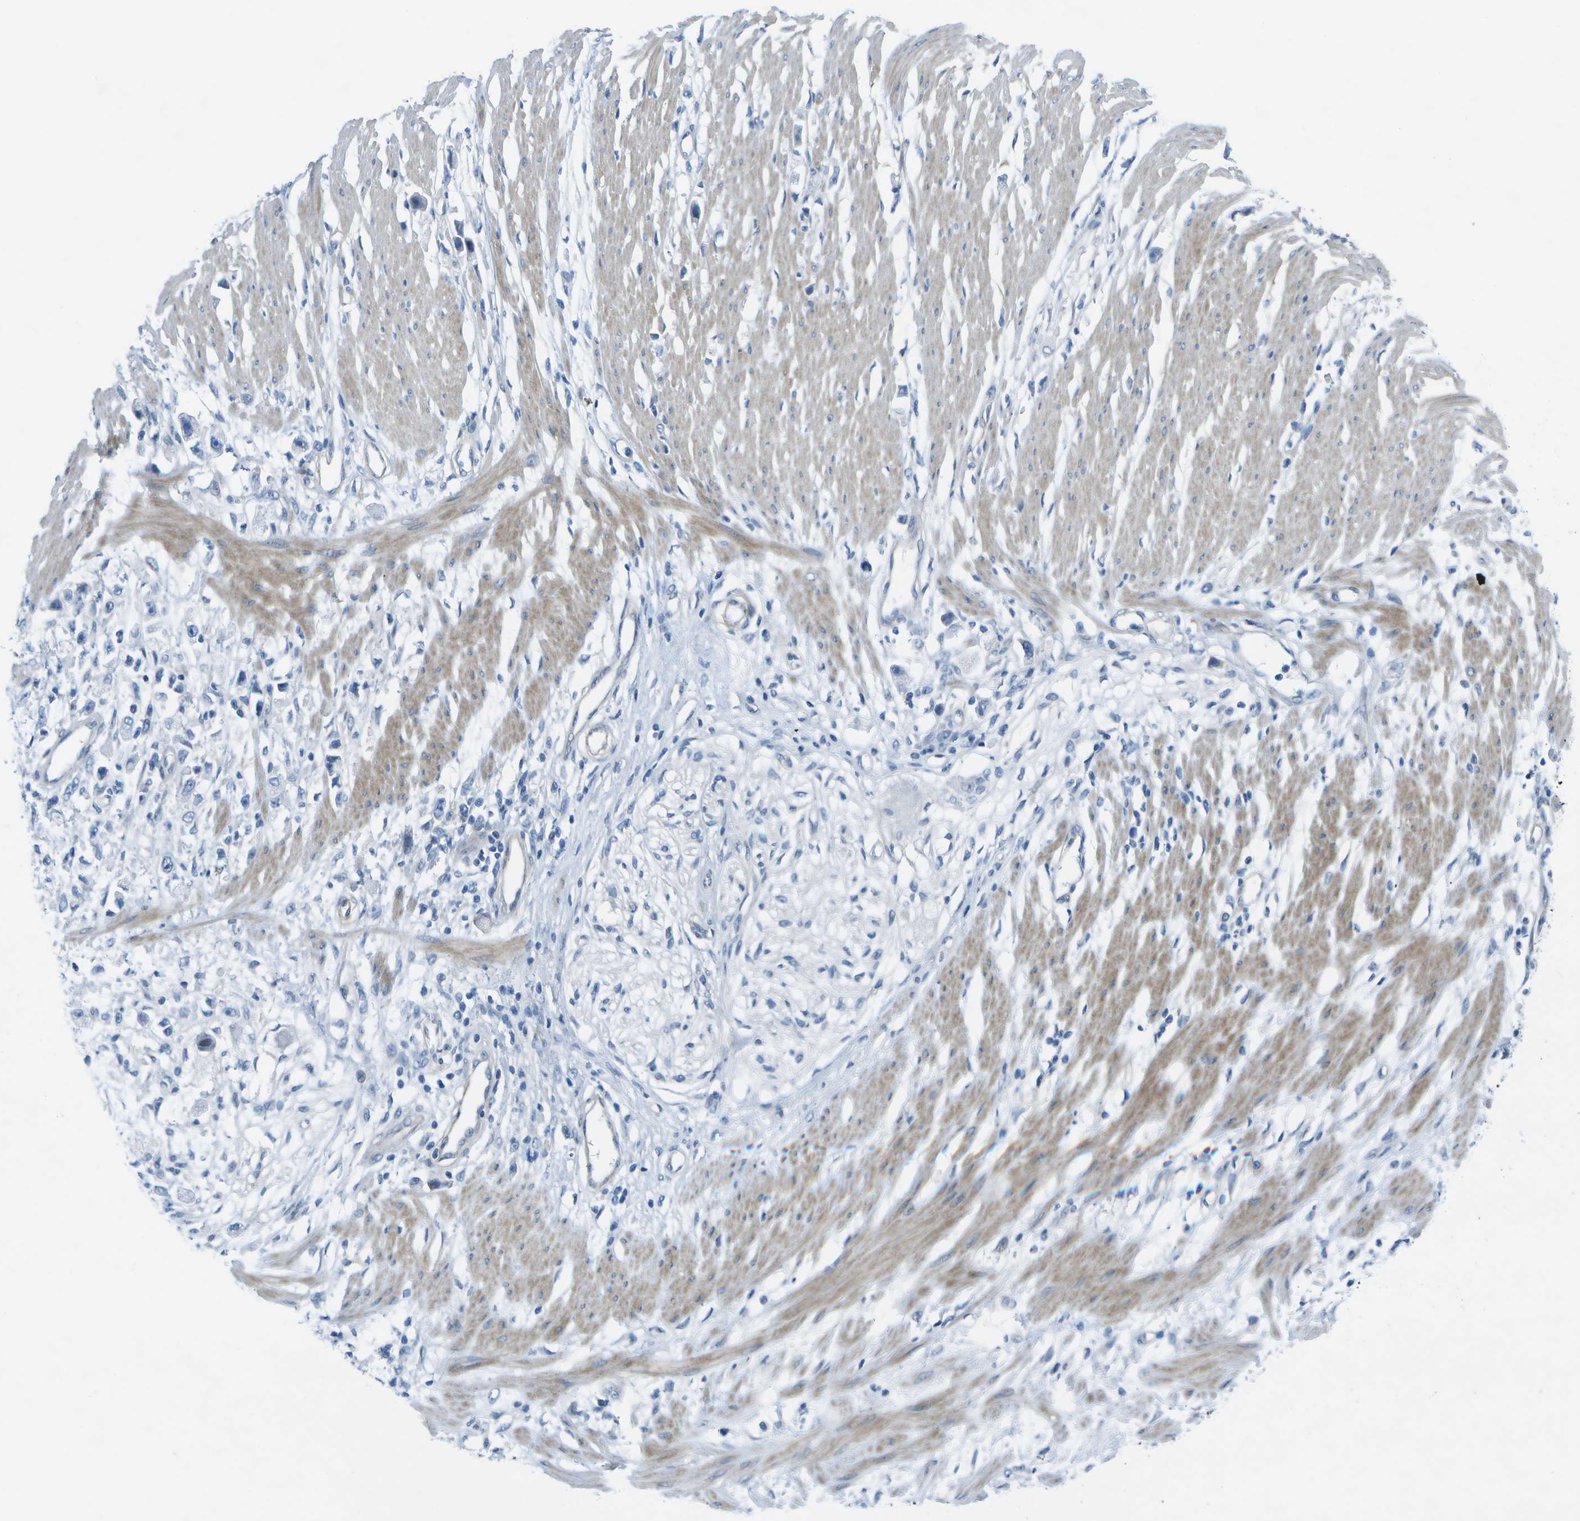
{"staining": {"intensity": "negative", "quantity": "none", "location": "none"}, "tissue": "stomach cancer", "cell_type": "Tumor cells", "image_type": "cancer", "snomed": [{"axis": "morphology", "description": "Adenocarcinoma, NOS"}, {"axis": "topography", "description": "Stomach"}], "caption": "A micrograph of human stomach adenocarcinoma is negative for staining in tumor cells.", "gene": "SORBS3", "patient": {"sex": "female", "age": 59}}